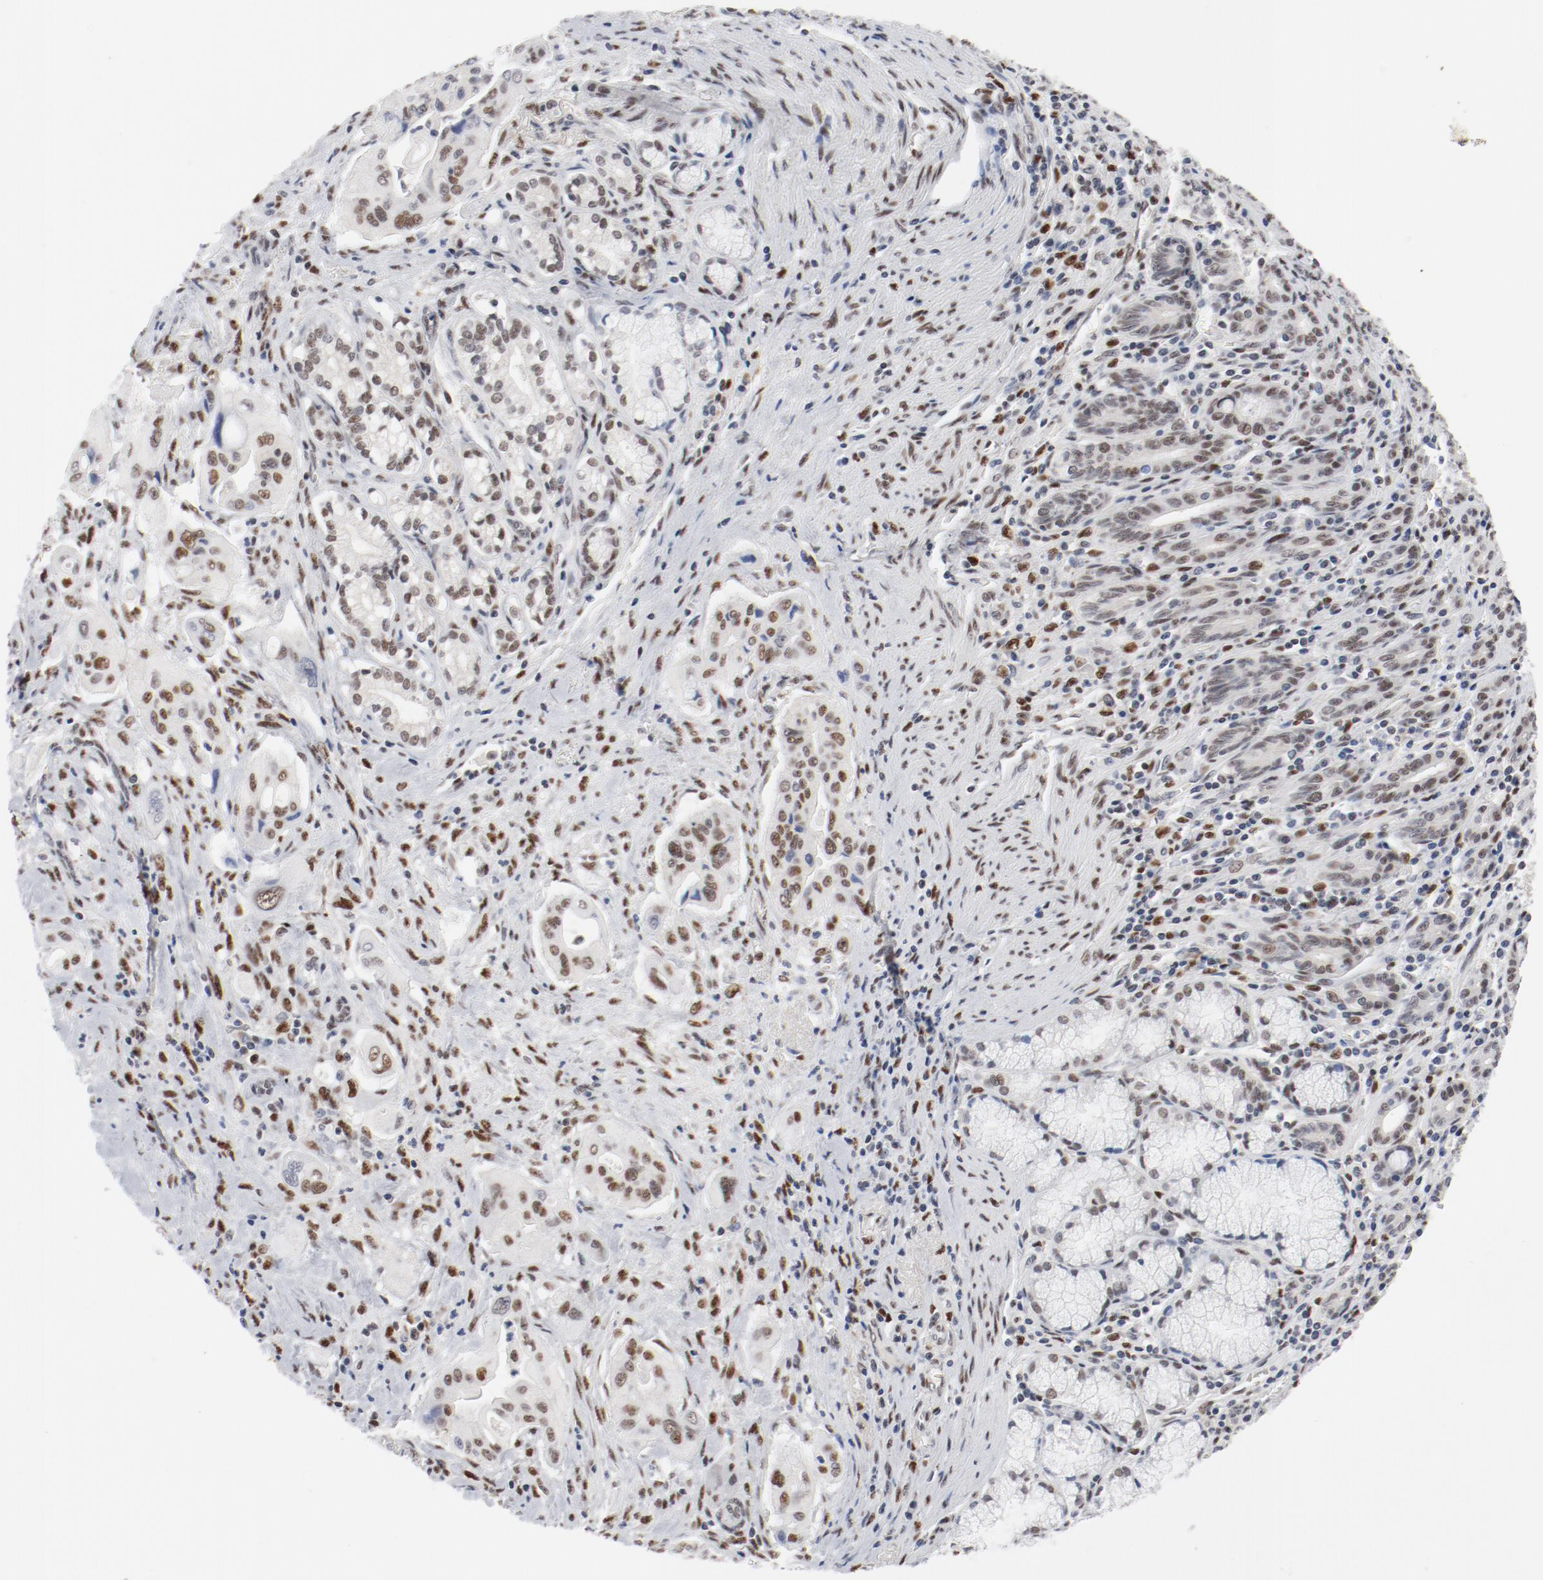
{"staining": {"intensity": "moderate", "quantity": ">75%", "location": "nuclear"}, "tissue": "pancreatic cancer", "cell_type": "Tumor cells", "image_type": "cancer", "snomed": [{"axis": "morphology", "description": "Adenocarcinoma, NOS"}, {"axis": "topography", "description": "Pancreas"}], "caption": "Protein expression analysis of pancreatic adenocarcinoma displays moderate nuclear positivity in approximately >75% of tumor cells.", "gene": "ARNT", "patient": {"sex": "male", "age": 77}}